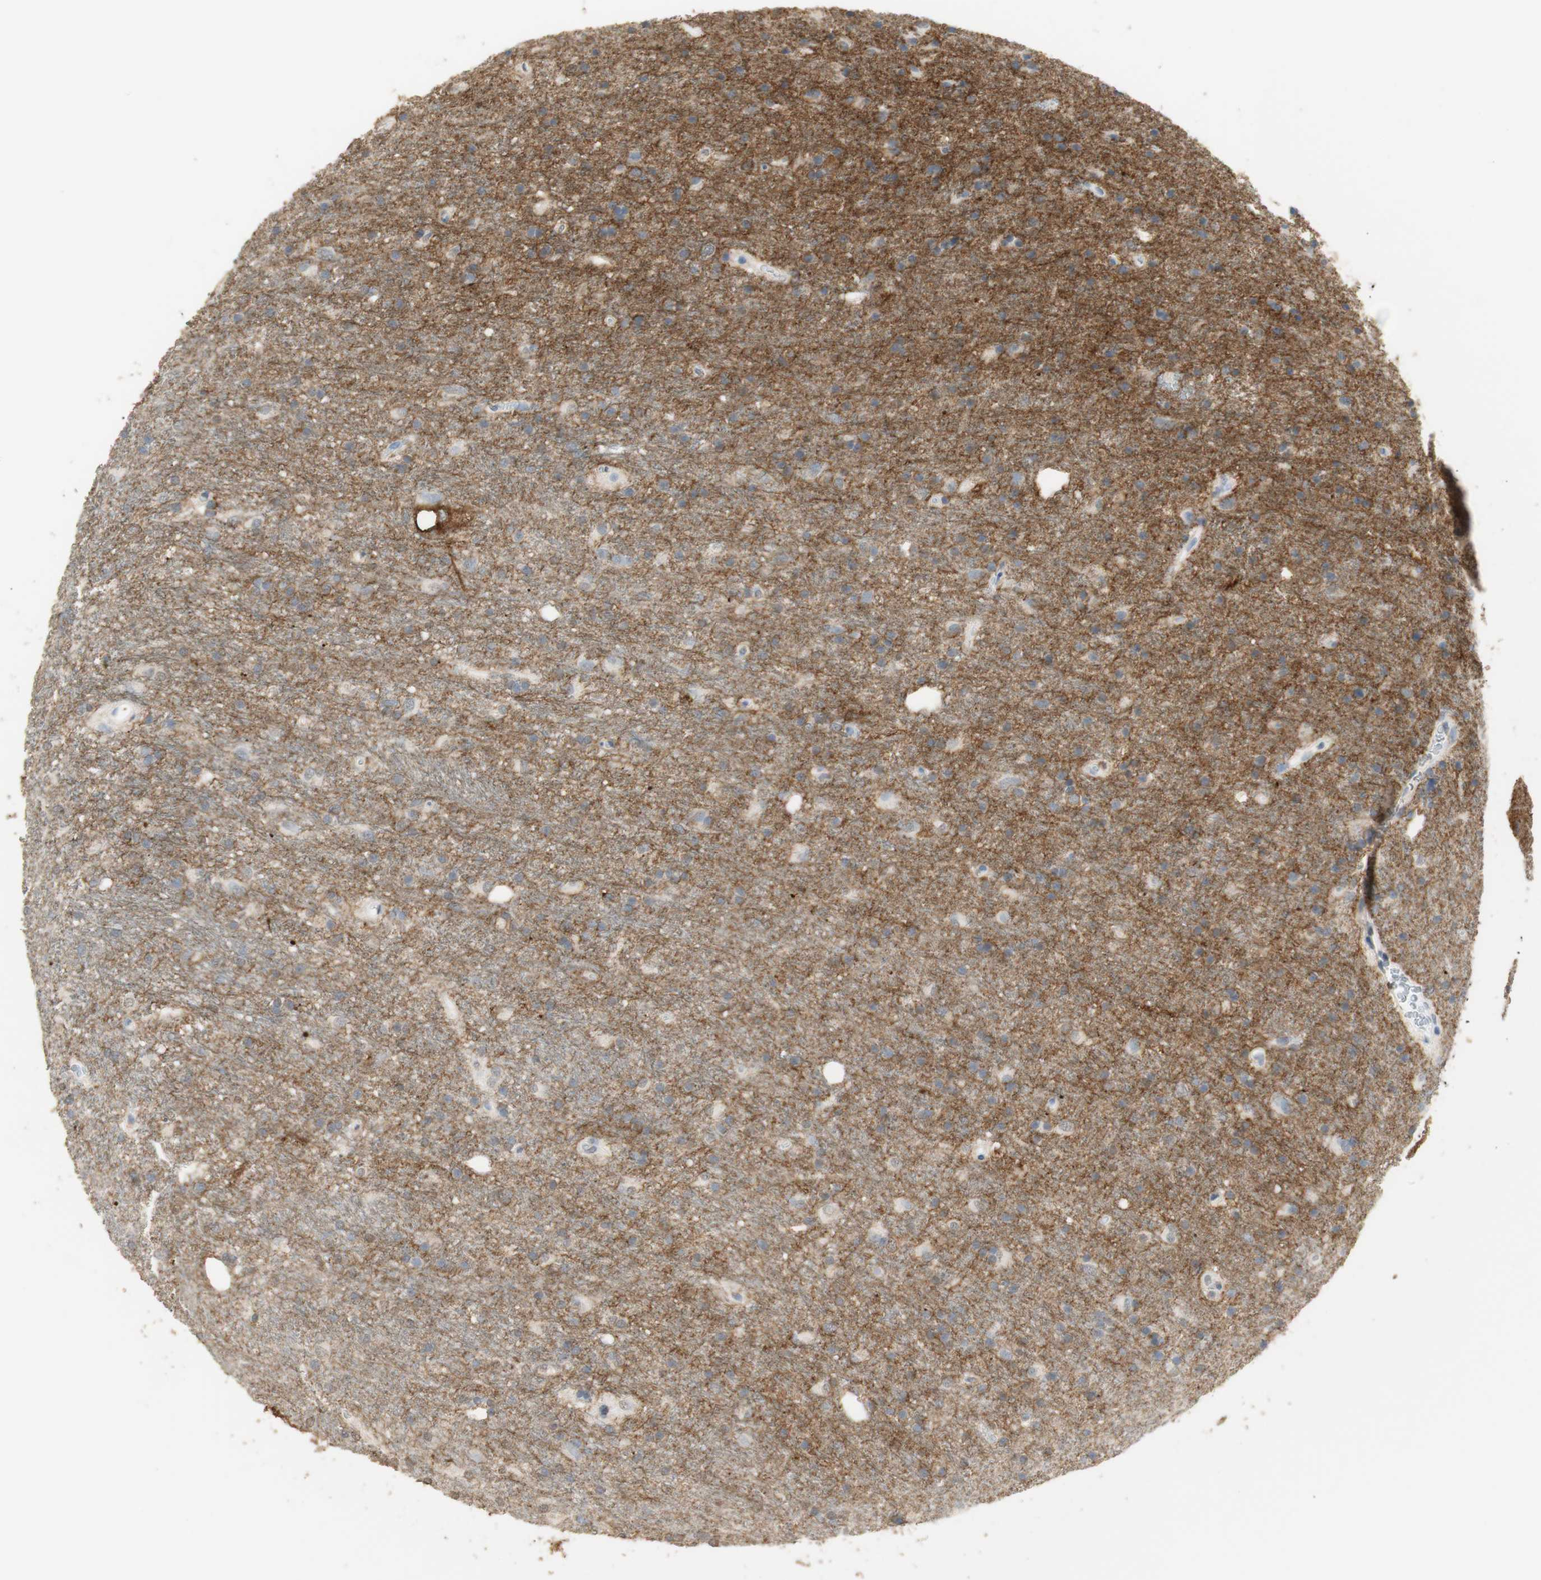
{"staining": {"intensity": "weak", "quantity": ">75%", "location": "cytoplasmic/membranous"}, "tissue": "glioma", "cell_type": "Tumor cells", "image_type": "cancer", "snomed": [{"axis": "morphology", "description": "Glioma, malignant, Low grade"}, {"axis": "topography", "description": "Brain"}], "caption": "Weak cytoplasmic/membranous protein positivity is seen in about >75% of tumor cells in glioma. The staining was performed using DAB (3,3'-diaminobenzidine), with brown indicating positive protein expression. Nuclei are stained blue with hematoxylin.", "gene": "L1CAM", "patient": {"sex": "male", "age": 77}}